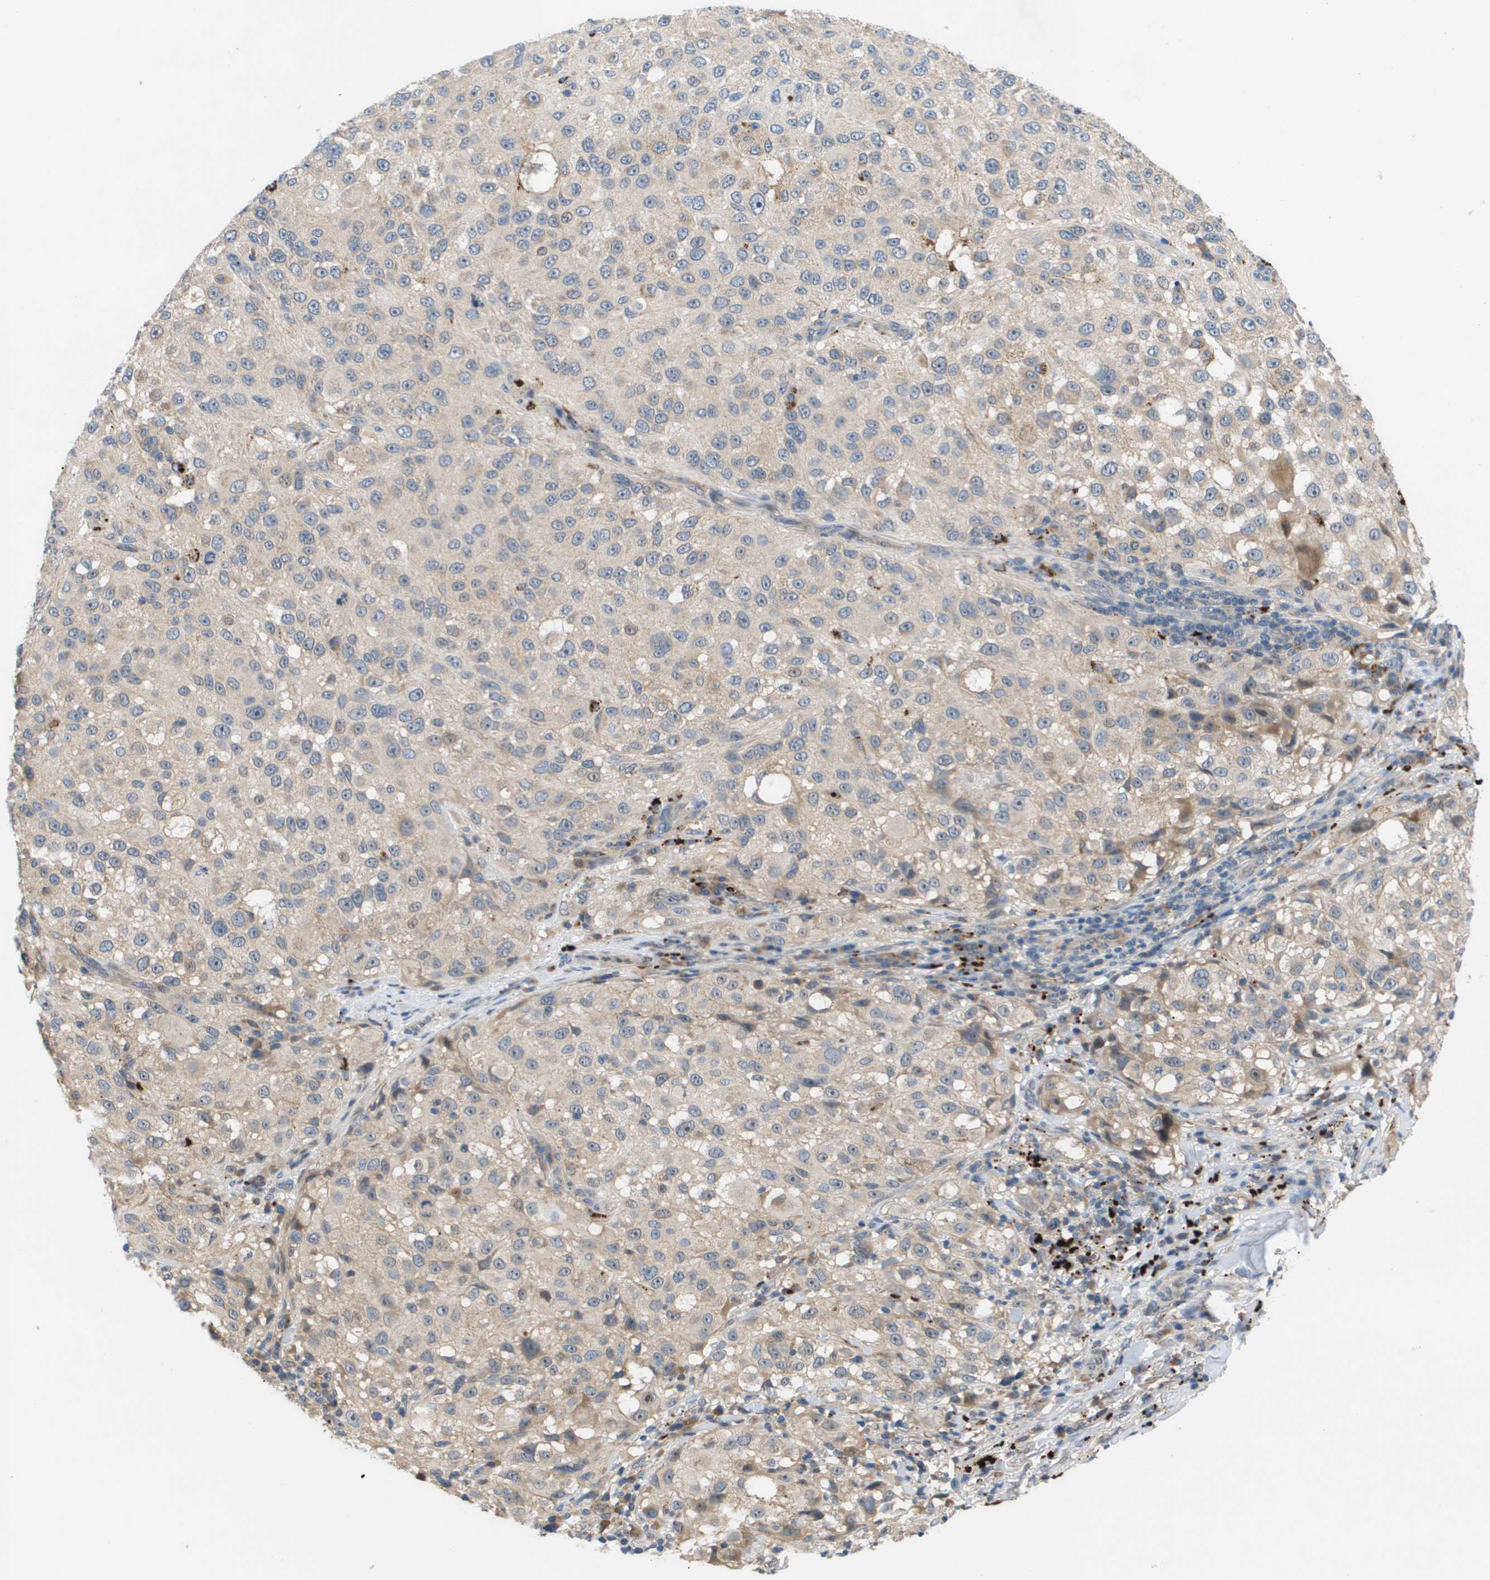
{"staining": {"intensity": "negative", "quantity": "none", "location": "none"}, "tissue": "melanoma", "cell_type": "Tumor cells", "image_type": "cancer", "snomed": [{"axis": "morphology", "description": "Necrosis, NOS"}, {"axis": "morphology", "description": "Malignant melanoma, NOS"}, {"axis": "topography", "description": "Skin"}], "caption": "An immunohistochemistry micrograph of malignant melanoma is shown. There is no staining in tumor cells of malignant melanoma.", "gene": "SLC25A20", "patient": {"sex": "female", "age": 87}}